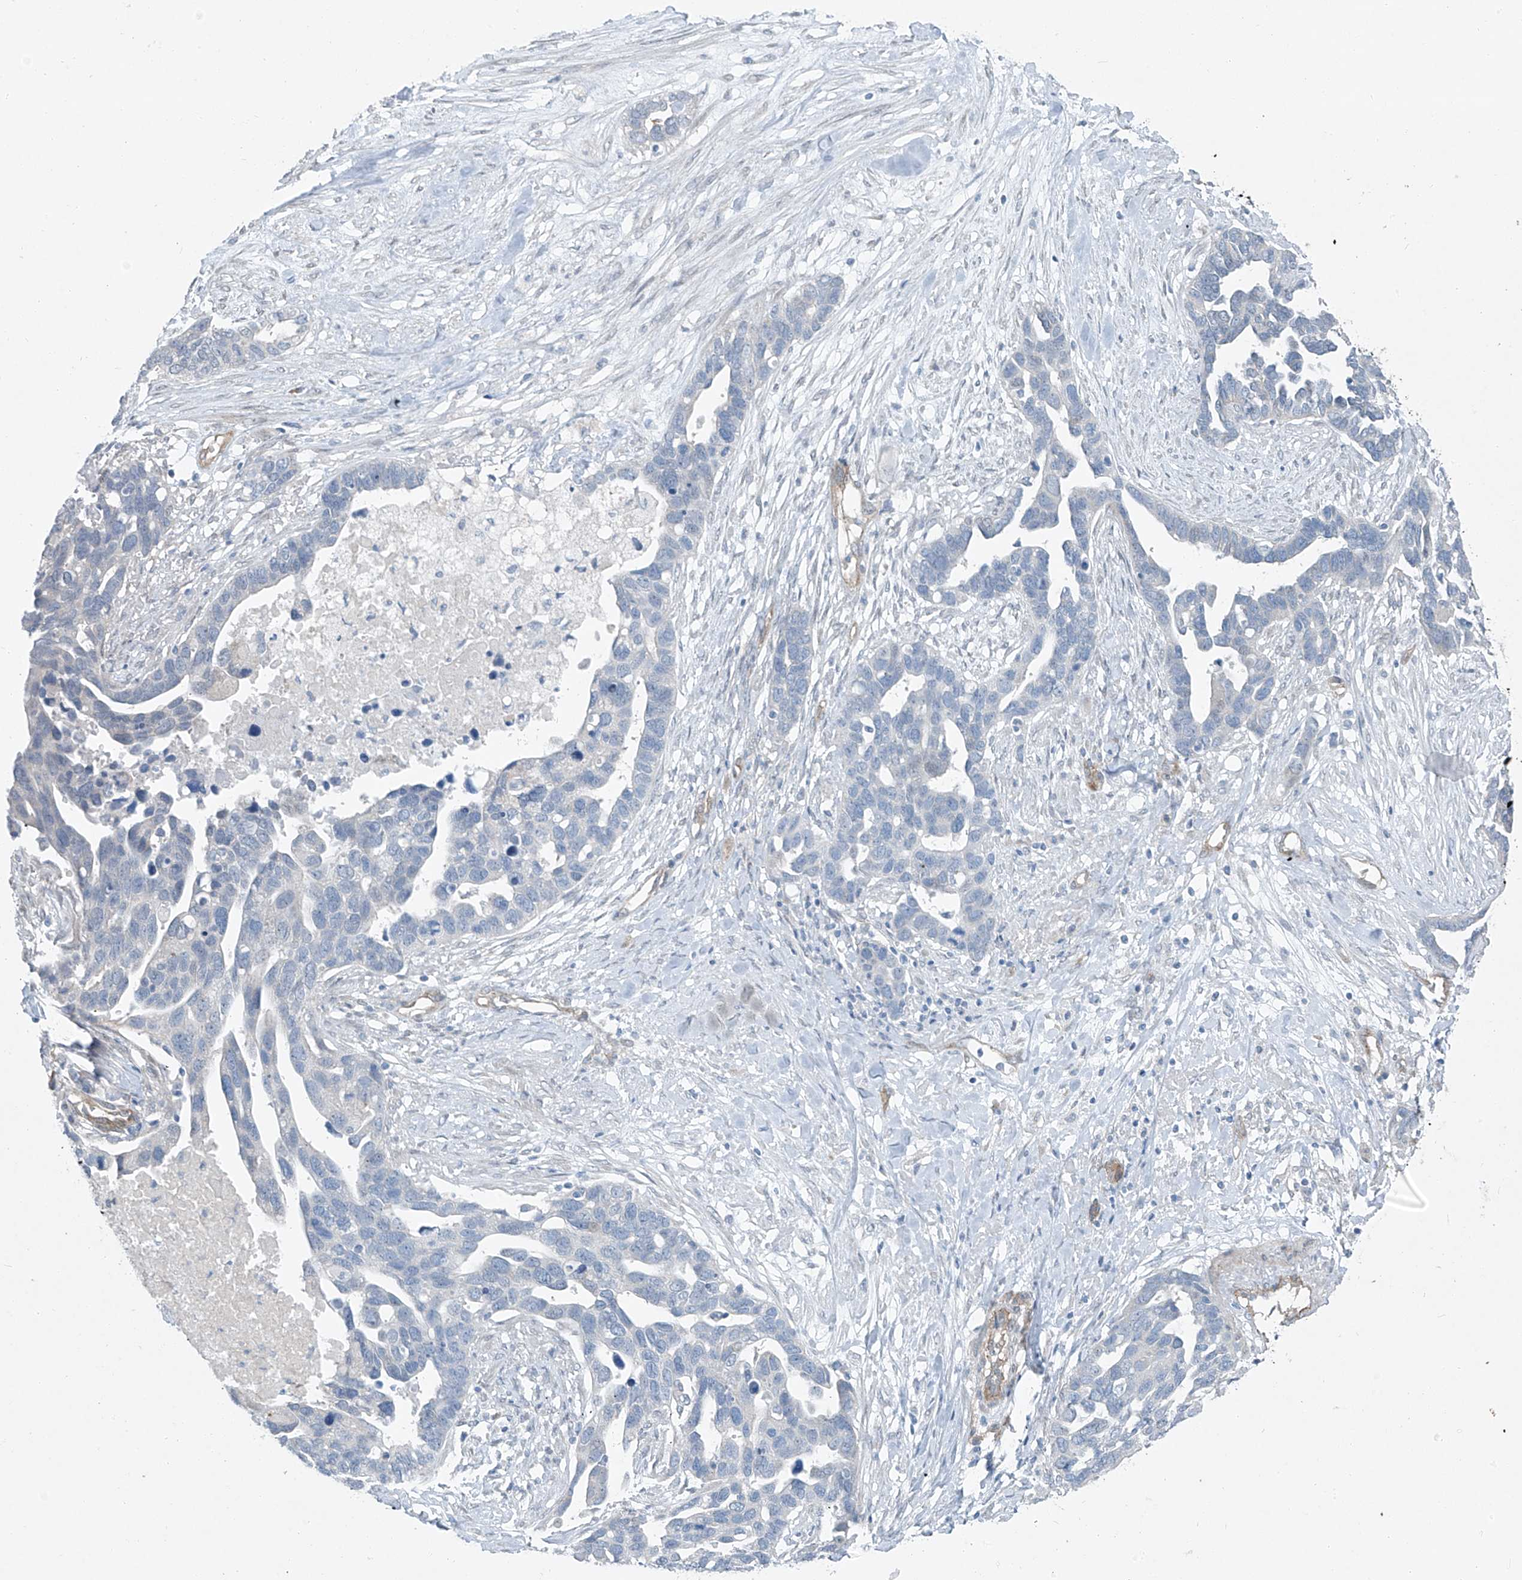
{"staining": {"intensity": "negative", "quantity": "none", "location": "none"}, "tissue": "ovarian cancer", "cell_type": "Tumor cells", "image_type": "cancer", "snomed": [{"axis": "morphology", "description": "Cystadenocarcinoma, serous, NOS"}, {"axis": "topography", "description": "Ovary"}], "caption": "A micrograph of human ovarian cancer is negative for staining in tumor cells. (DAB (3,3'-diaminobenzidine) immunohistochemistry (IHC) visualized using brightfield microscopy, high magnification).", "gene": "TNS2", "patient": {"sex": "female", "age": 54}}